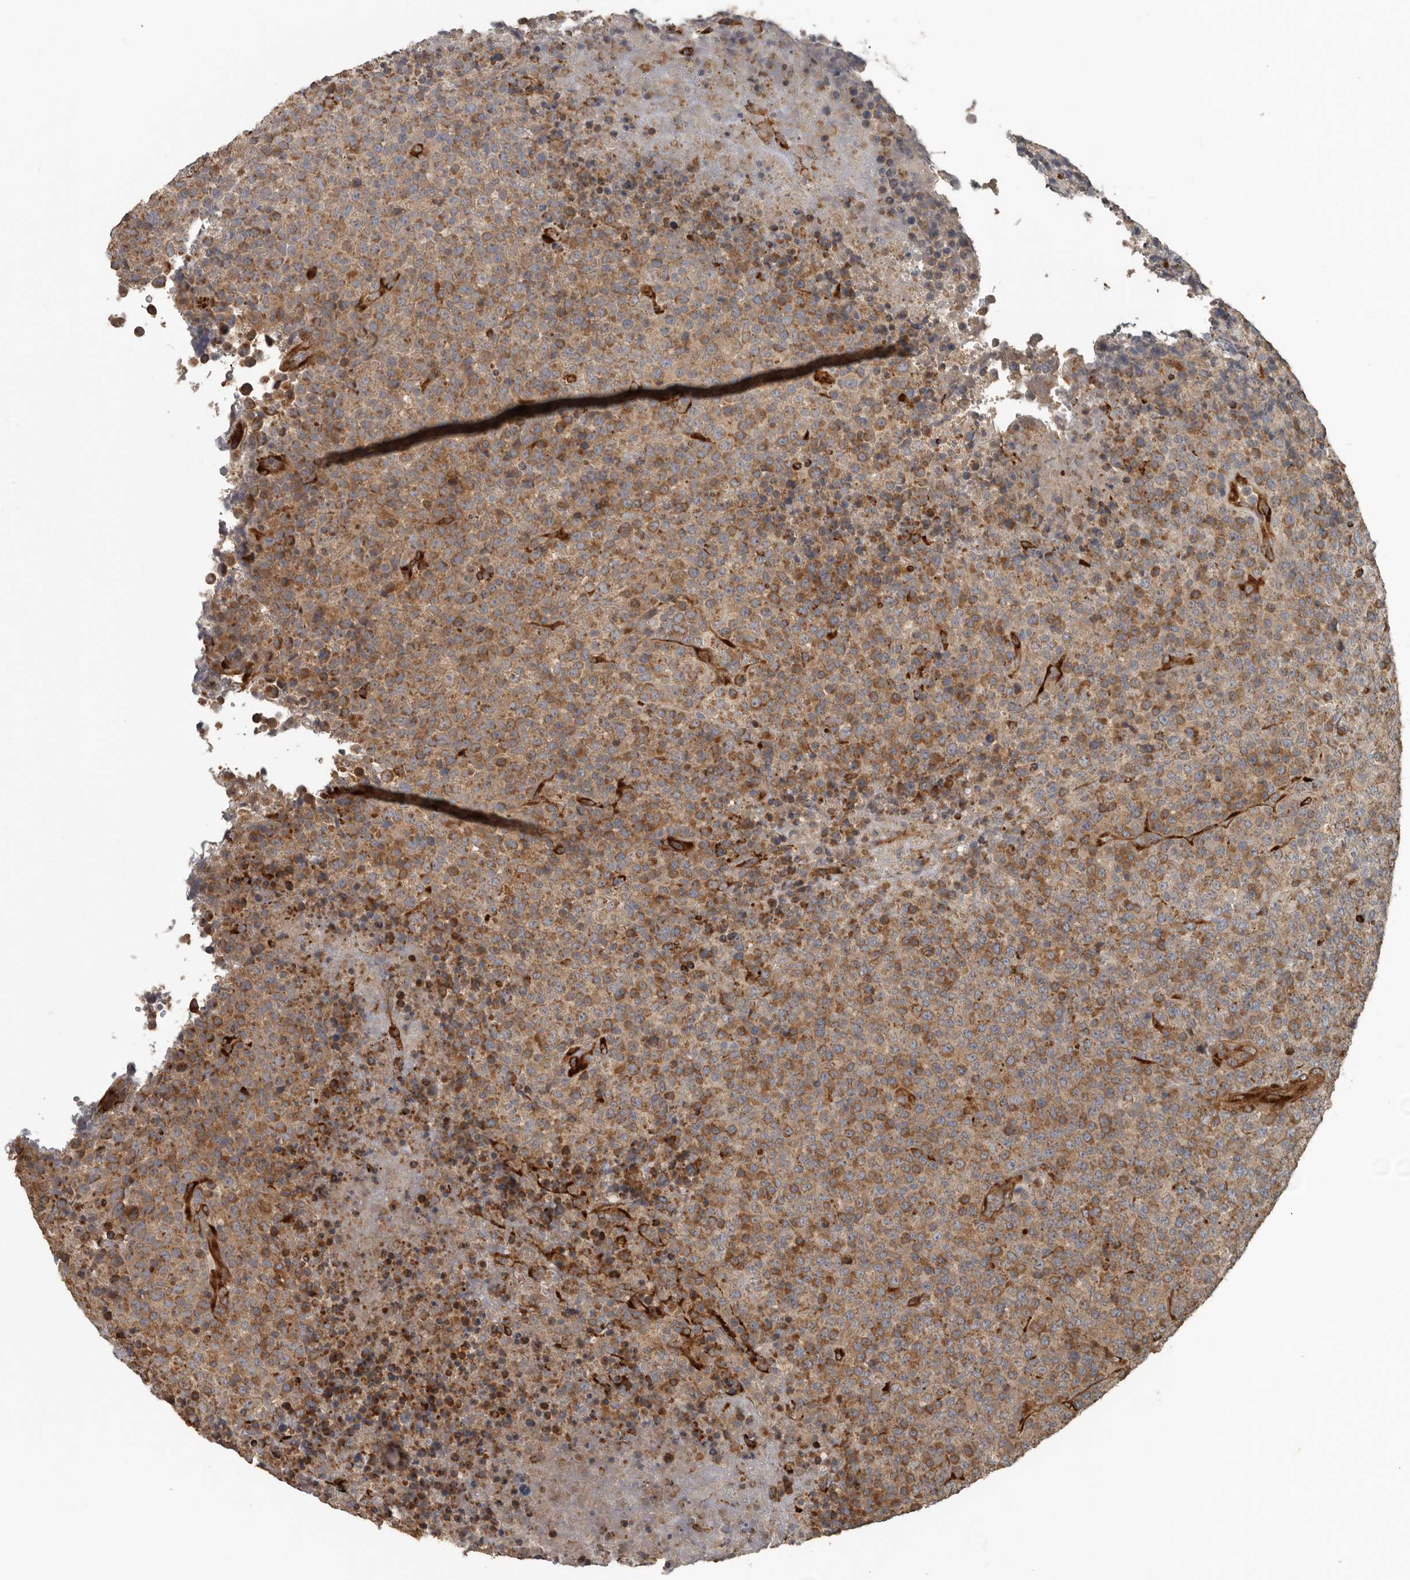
{"staining": {"intensity": "moderate", "quantity": ">75%", "location": "cytoplasmic/membranous"}, "tissue": "lymphoma", "cell_type": "Tumor cells", "image_type": "cancer", "snomed": [{"axis": "morphology", "description": "Malignant lymphoma, non-Hodgkin's type, High grade"}, {"axis": "topography", "description": "Lymph node"}], "caption": "Lymphoma tissue displays moderate cytoplasmic/membranous positivity in about >75% of tumor cells, visualized by immunohistochemistry.", "gene": "CEP350", "patient": {"sex": "male", "age": 13}}